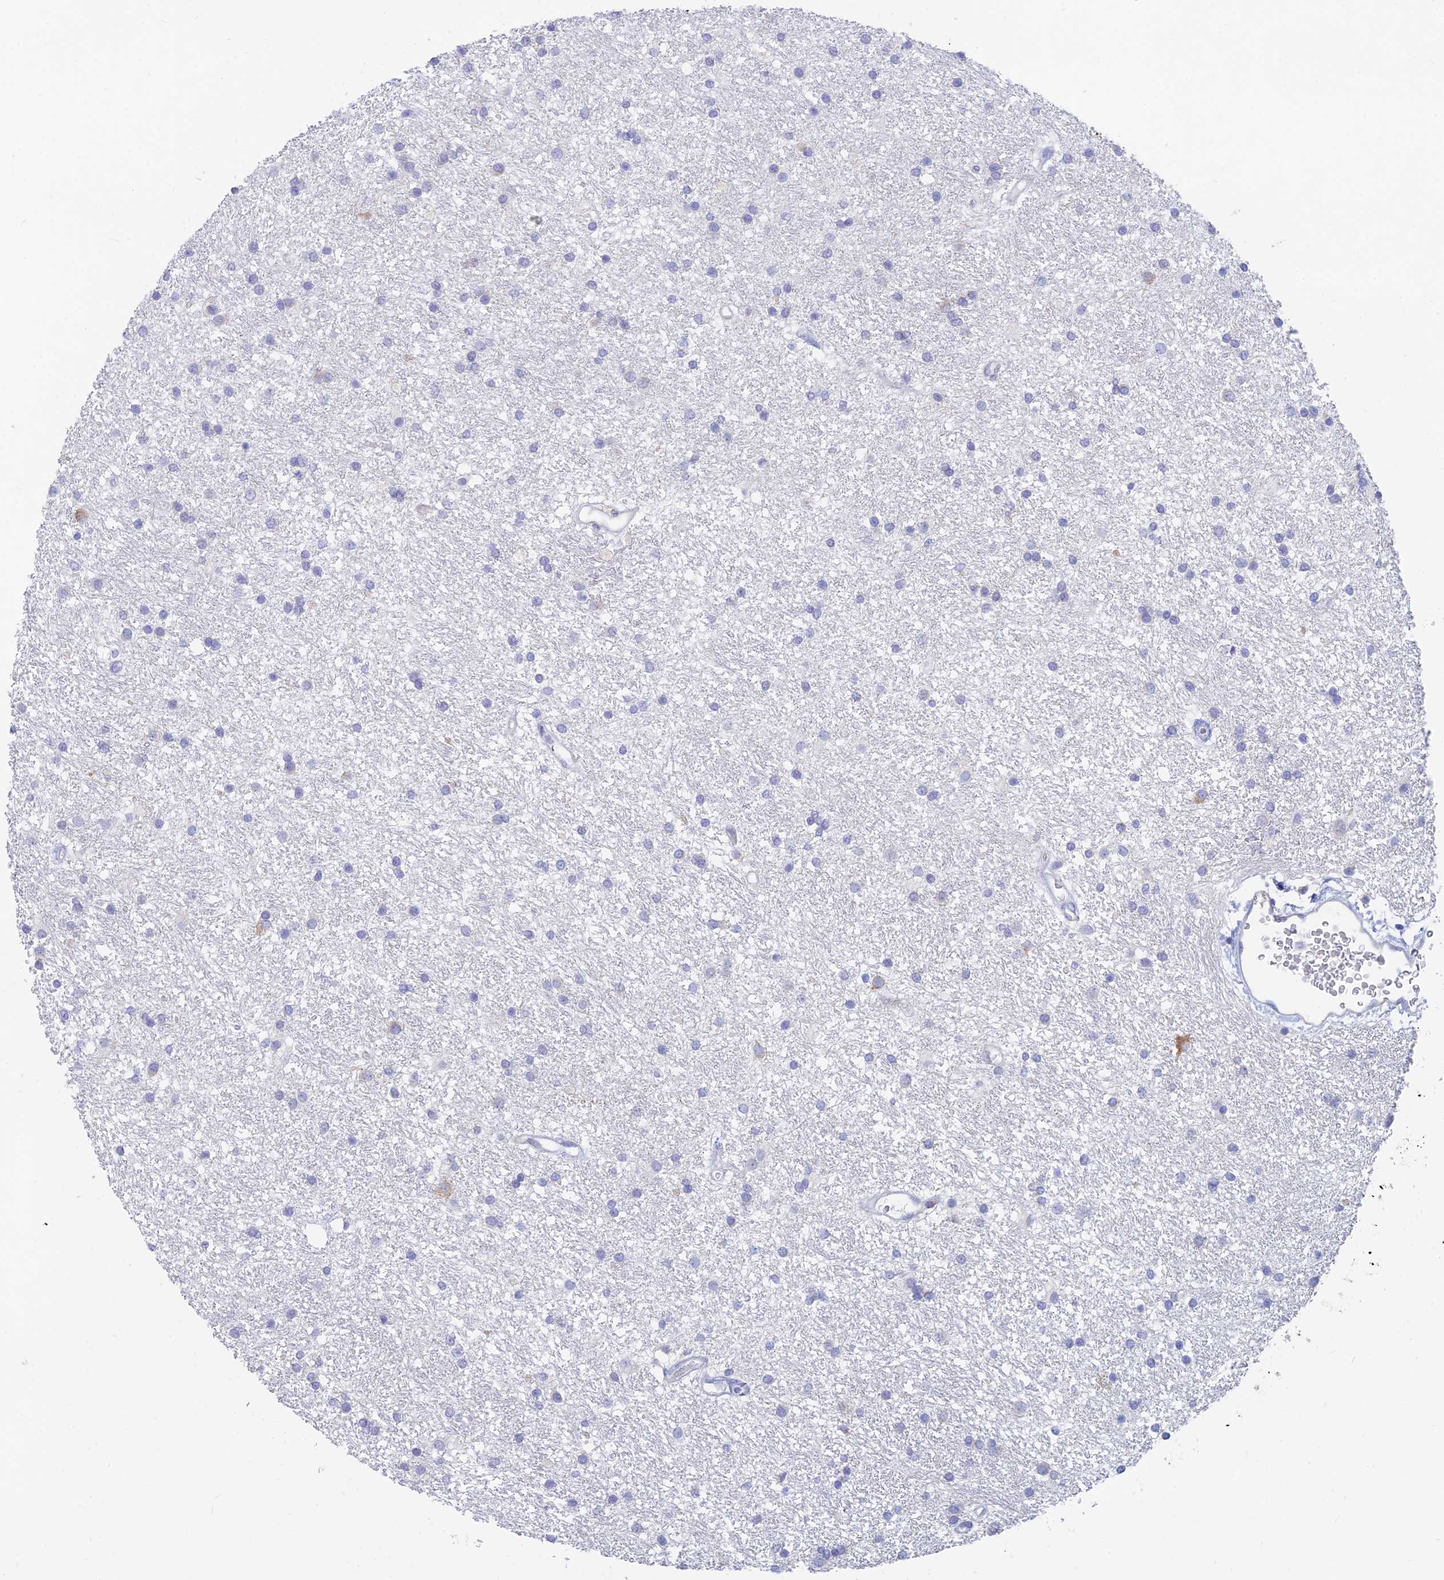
{"staining": {"intensity": "negative", "quantity": "none", "location": "none"}, "tissue": "glioma", "cell_type": "Tumor cells", "image_type": "cancer", "snomed": [{"axis": "morphology", "description": "Glioma, malignant, High grade"}, {"axis": "topography", "description": "Brain"}], "caption": "Tumor cells are negative for protein expression in human glioma.", "gene": "WDR35", "patient": {"sex": "male", "age": 77}}